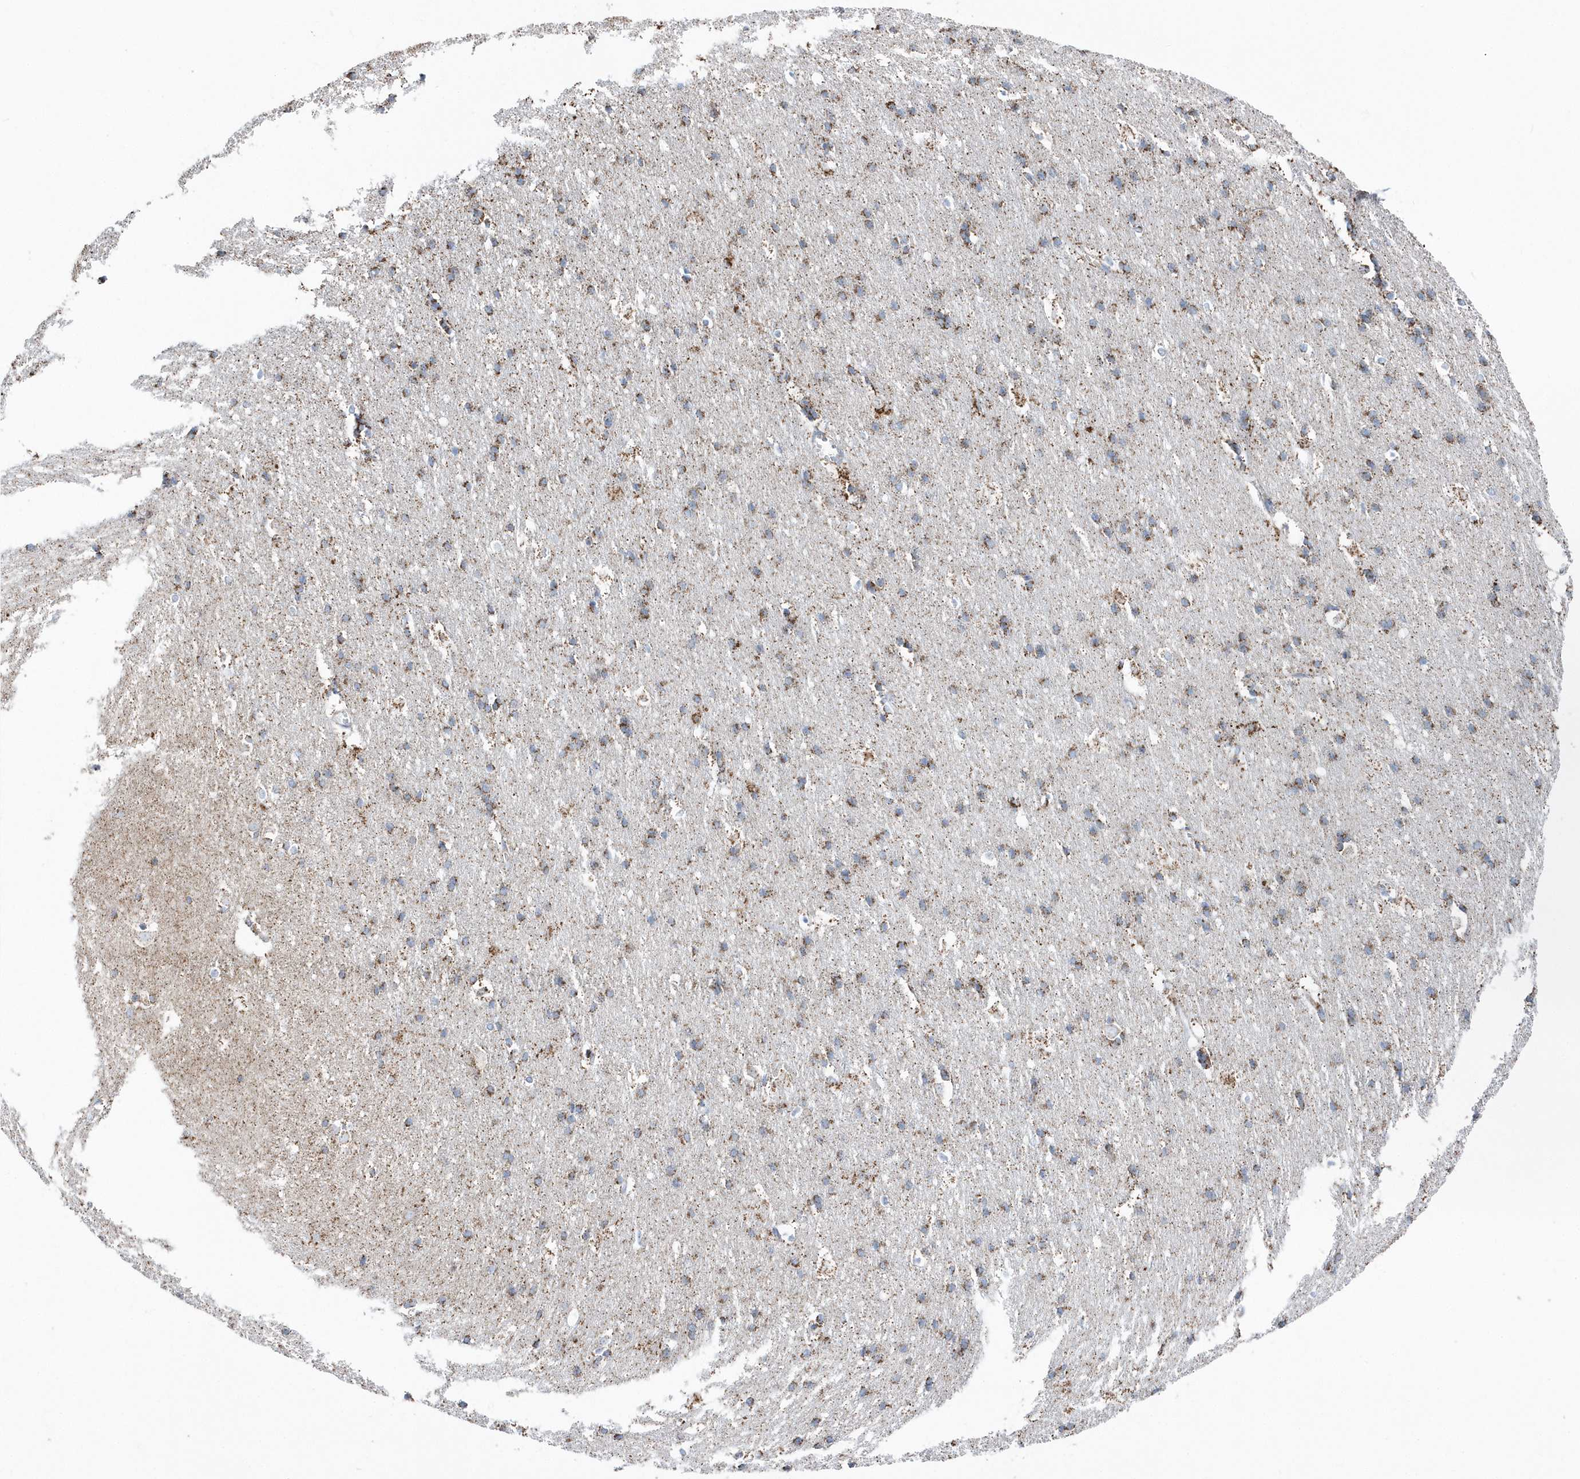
{"staining": {"intensity": "negative", "quantity": "none", "location": "none"}, "tissue": "cerebral cortex", "cell_type": "Endothelial cells", "image_type": "normal", "snomed": [{"axis": "morphology", "description": "Normal tissue, NOS"}, {"axis": "topography", "description": "Cerebral cortex"}], "caption": "IHC image of normal human cerebral cortex stained for a protein (brown), which shows no staining in endothelial cells.", "gene": "TMCO6", "patient": {"sex": "male", "age": 54}}